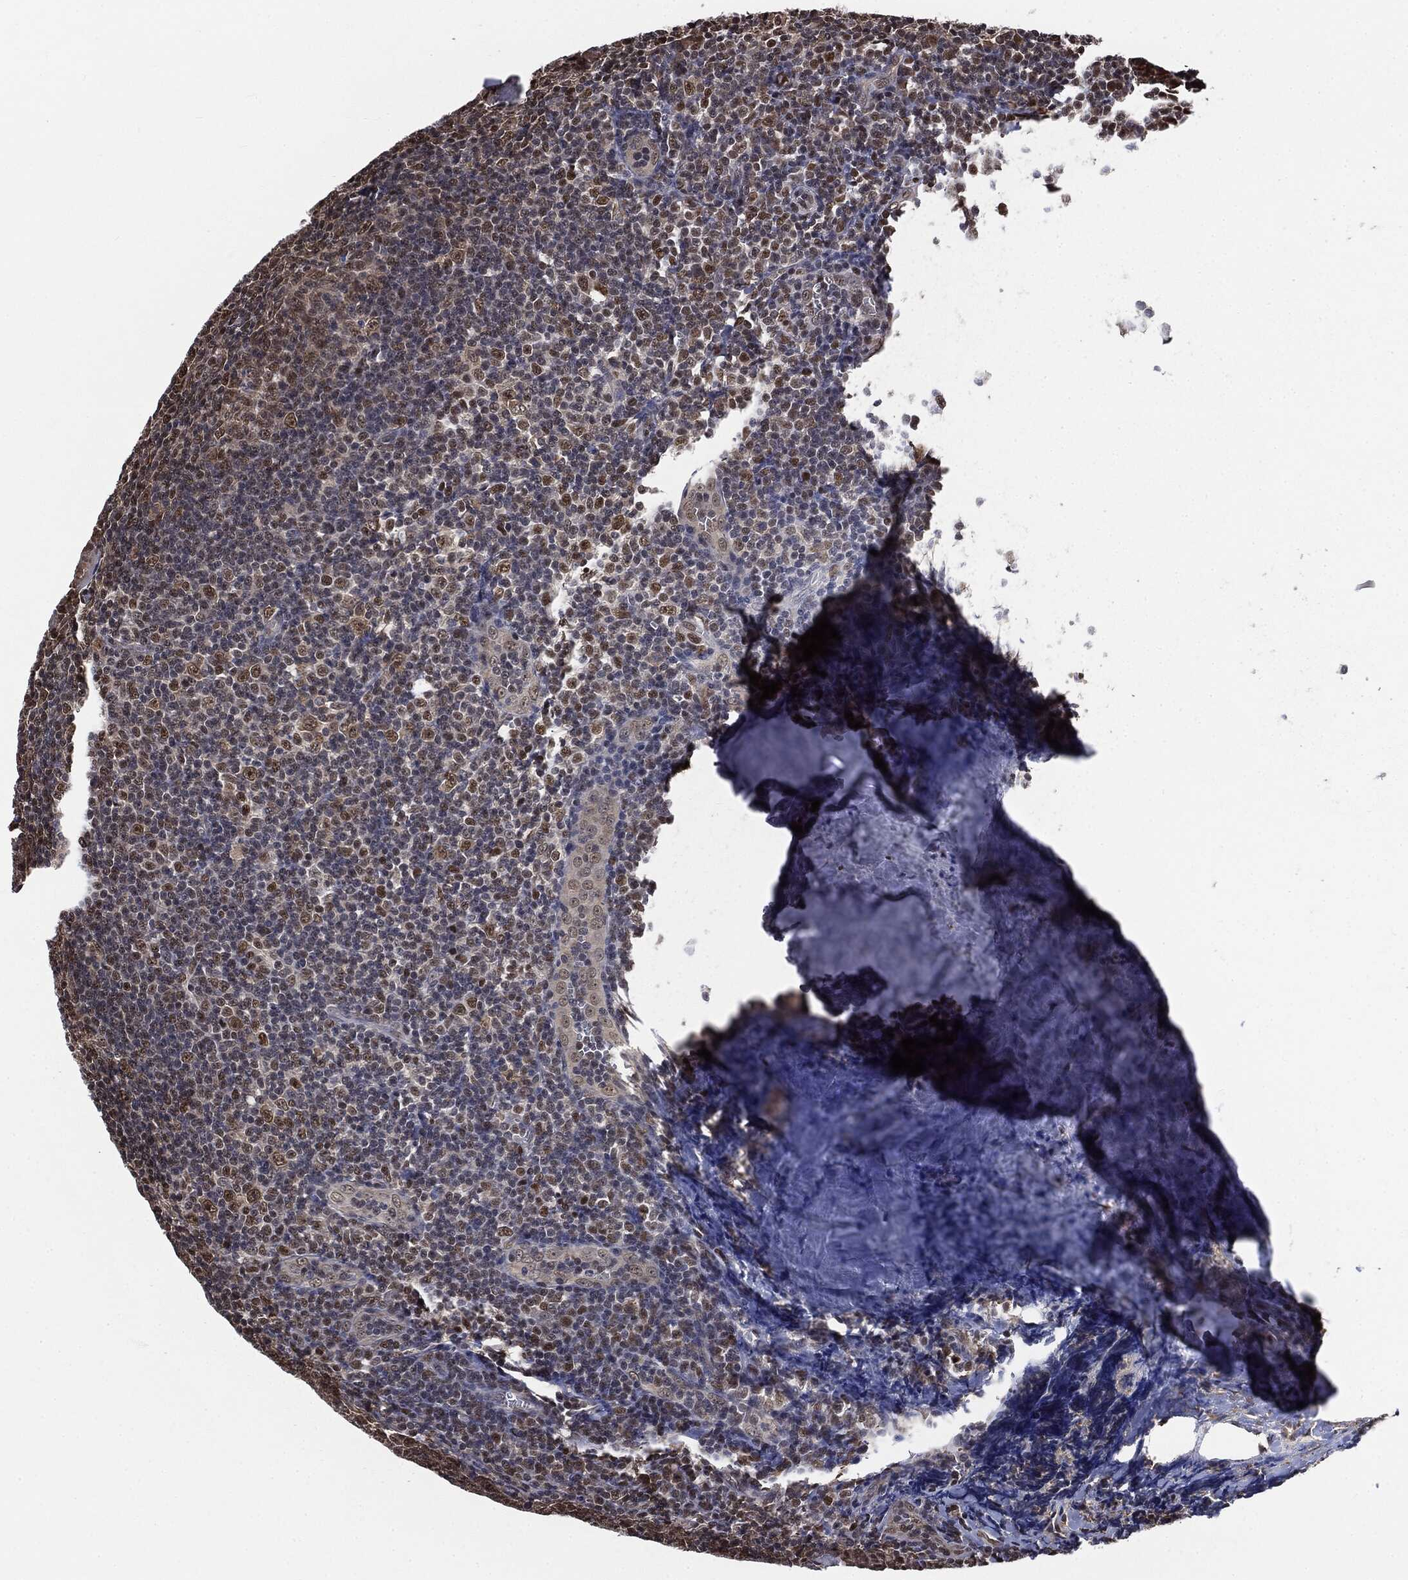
{"staining": {"intensity": "moderate", "quantity": "<25%", "location": "nuclear"}, "tissue": "tonsil", "cell_type": "Germinal center cells", "image_type": "normal", "snomed": [{"axis": "morphology", "description": "Normal tissue, NOS"}, {"axis": "topography", "description": "Tonsil"}], "caption": "A brown stain labels moderate nuclear expression of a protein in germinal center cells of unremarkable tonsil. Immunohistochemistry (ihc) stains the protein of interest in brown and the nuclei are stained blue.", "gene": "SHLD2", "patient": {"sex": "male", "age": 20}}